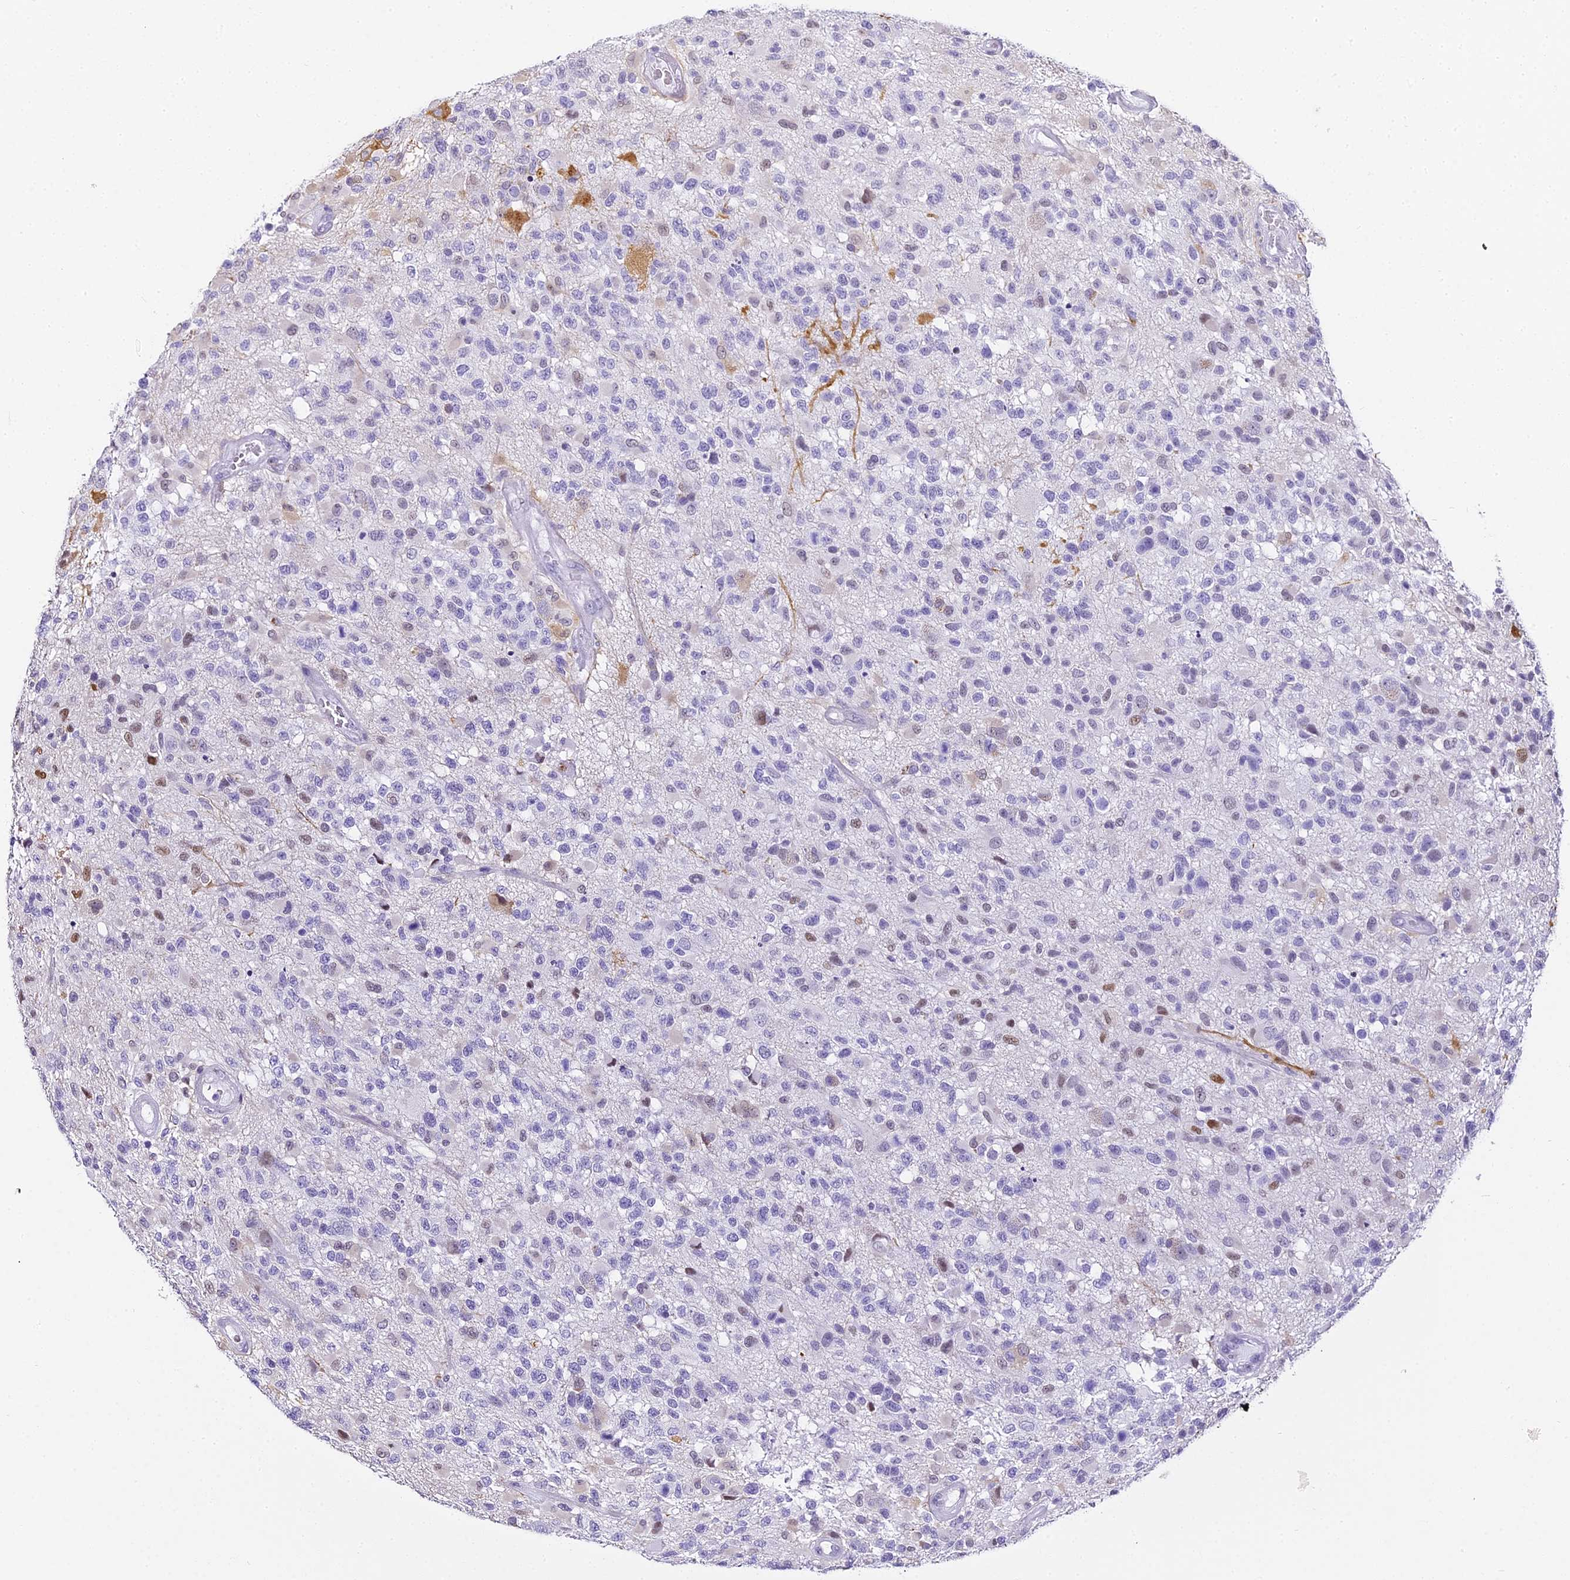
{"staining": {"intensity": "negative", "quantity": "none", "location": "none"}, "tissue": "glioma", "cell_type": "Tumor cells", "image_type": "cancer", "snomed": [{"axis": "morphology", "description": "Glioma, malignant, High grade"}, {"axis": "morphology", "description": "Glioblastoma, NOS"}, {"axis": "topography", "description": "Brain"}], "caption": "A micrograph of malignant high-grade glioma stained for a protein shows no brown staining in tumor cells. The staining was performed using DAB (3,3'-diaminobenzidine) to visualize the protein expression in brown, while the nuclei were stained in blue with hematoxylin (Magnification: 20x).", "gene": "ABHD14A-ACY1", "patient": {"sex": "male", "age": 60}}